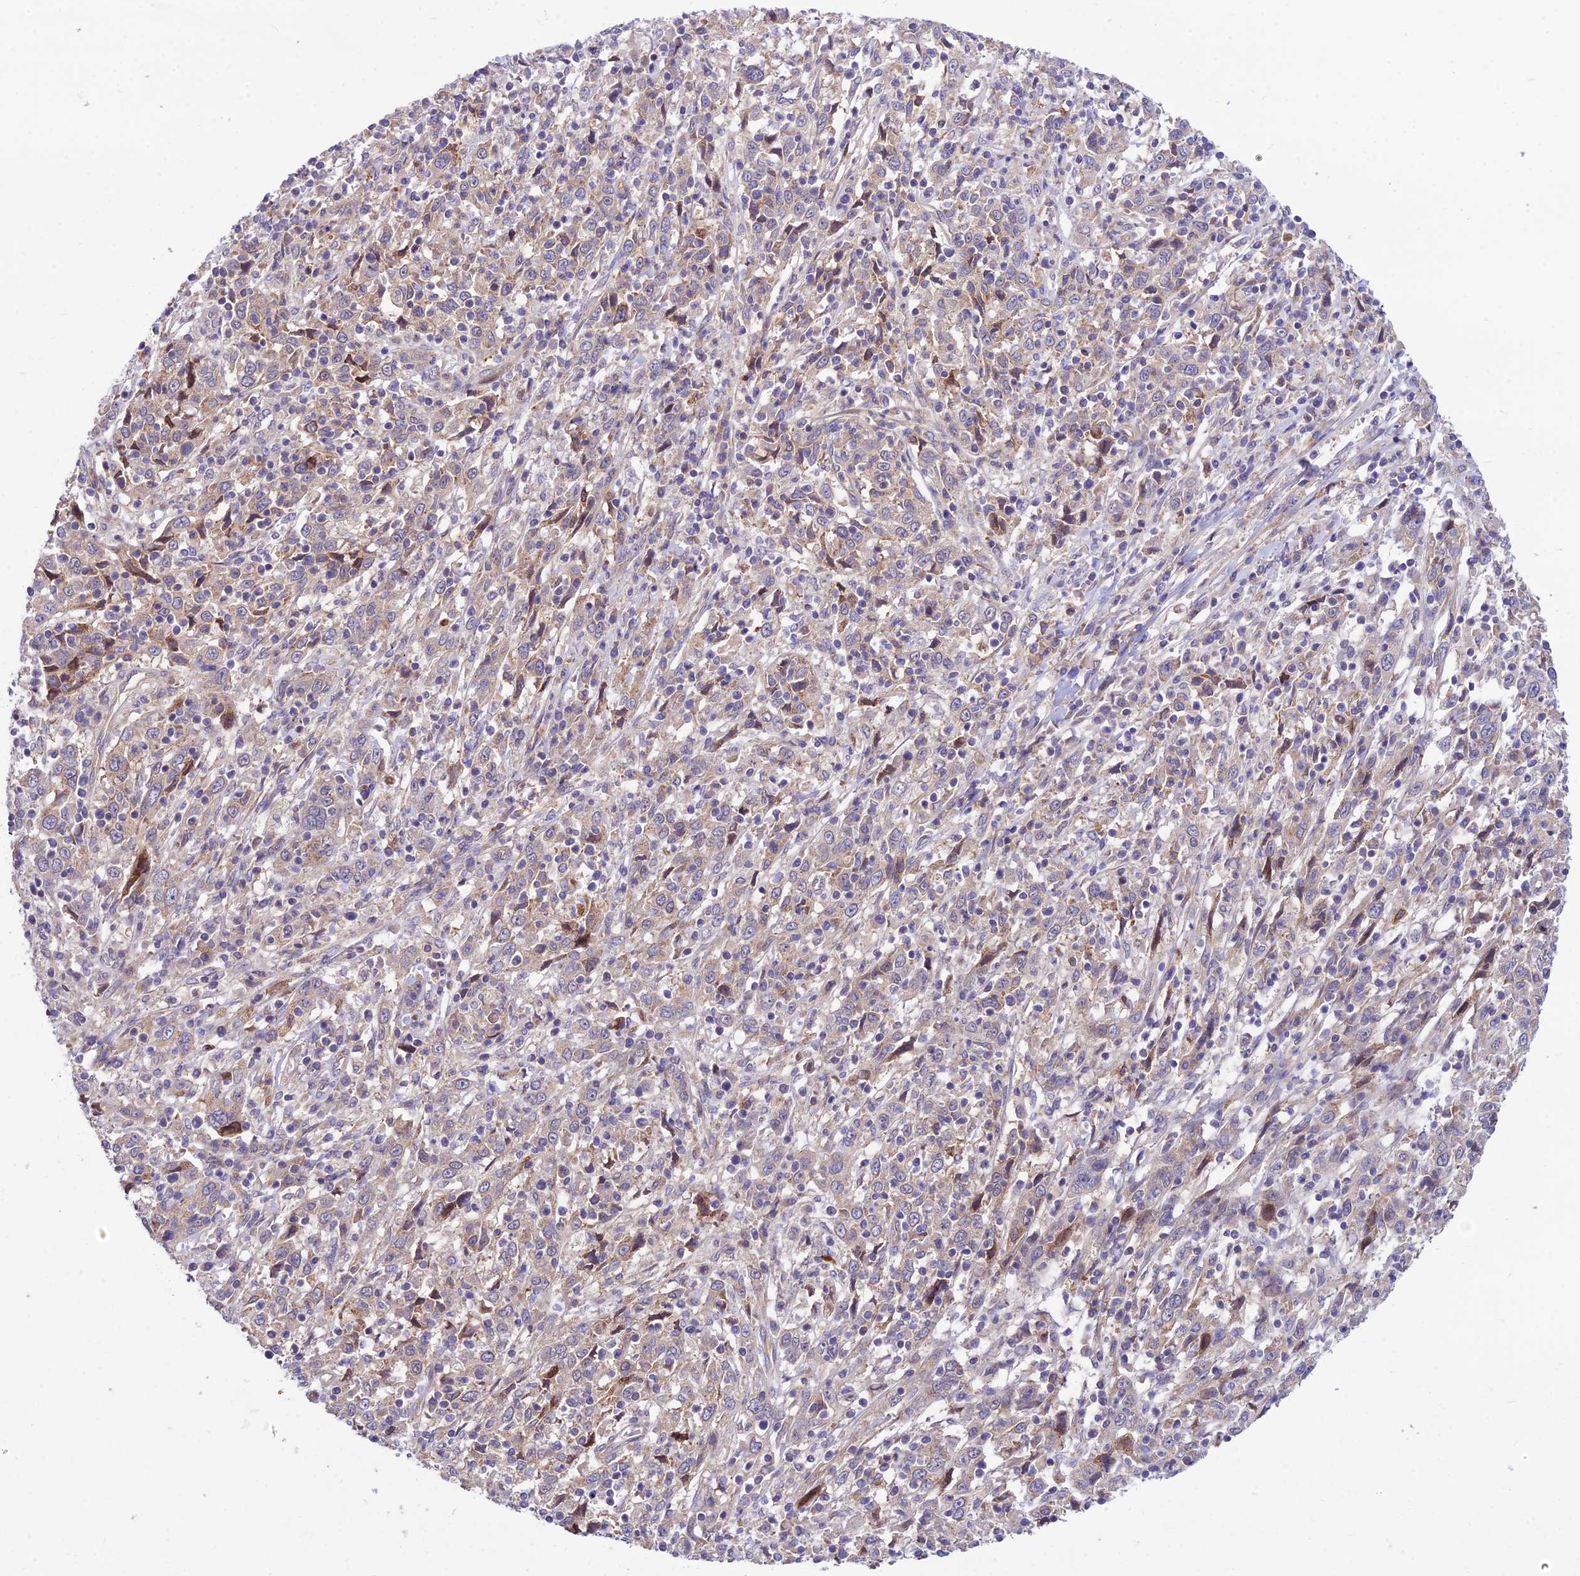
{"staining": {"intensity": "weak", "quantity": "<25%", "location": "cytoplasmic/membranous"}, "tissue": "cervical cancer", "cell_type": "Tumor cells", "image_type": "cancer", "snomed": [{"axis": "morphology", "description": "Squamous cell carcinoma, NOS"}, {"axis": "topography", "description": "Cervix"}], "caption": "DAB immunohistochemical staining of human cervical cancer (squamous cell carcinoma) reveals no significant staining in tumor cells.", "gene": "TRIM43B", "patient": {"sex": "female", "age": 46}}